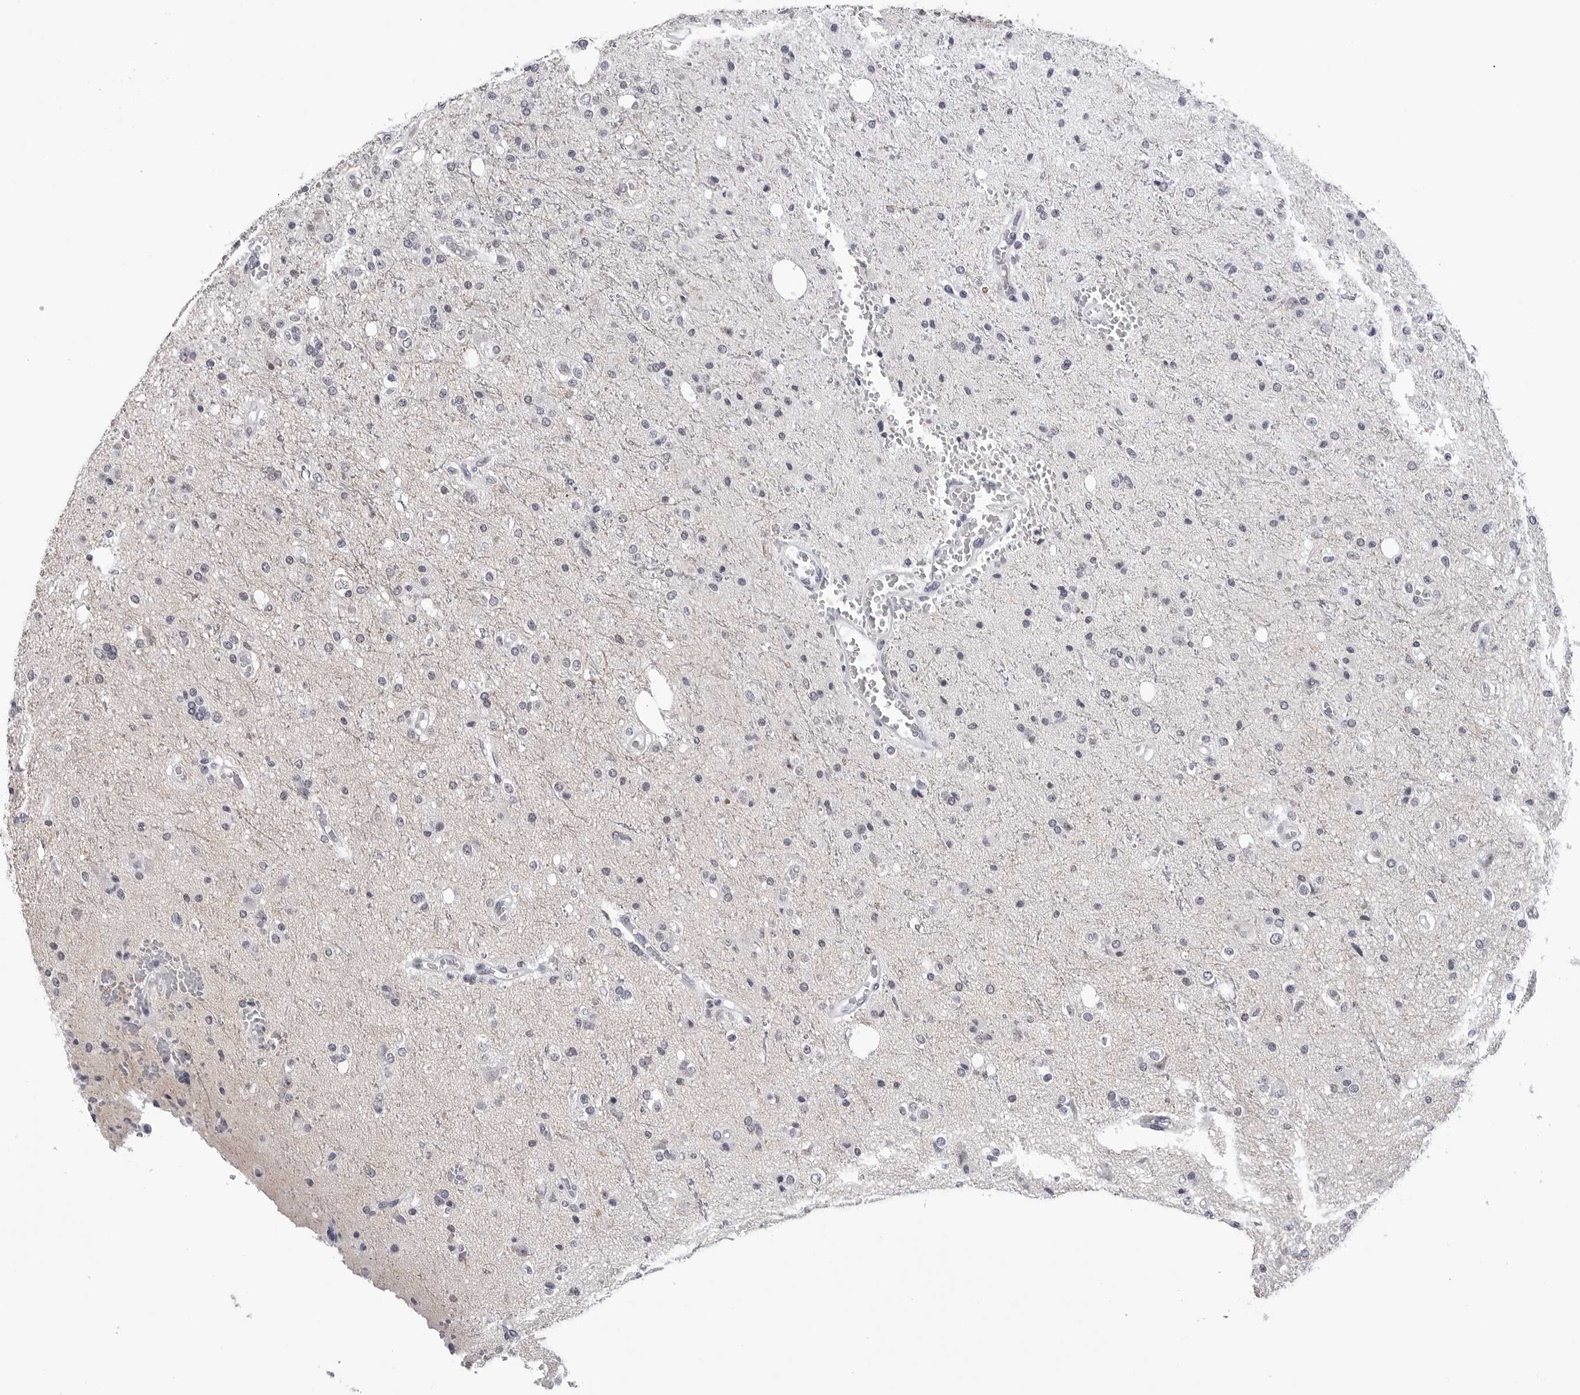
{"staining": {"intensity": "negative", "quantity": "none", "location": "none"}, "tissue": "glioma", "cell_type": "Tumor cells", "image_type": "cancer", "snomed": [{"axis": "morphology", "description": "Glioma, malignant, High grade"}, {"axis": "topography", "description": "Brain"}], "caption": "The histopathology image demonstrates no significant expression in tumor cells of malignant glioma (high-grade).", "gene": "GNL2", "patient": {"sex": "male", "age": 47}}